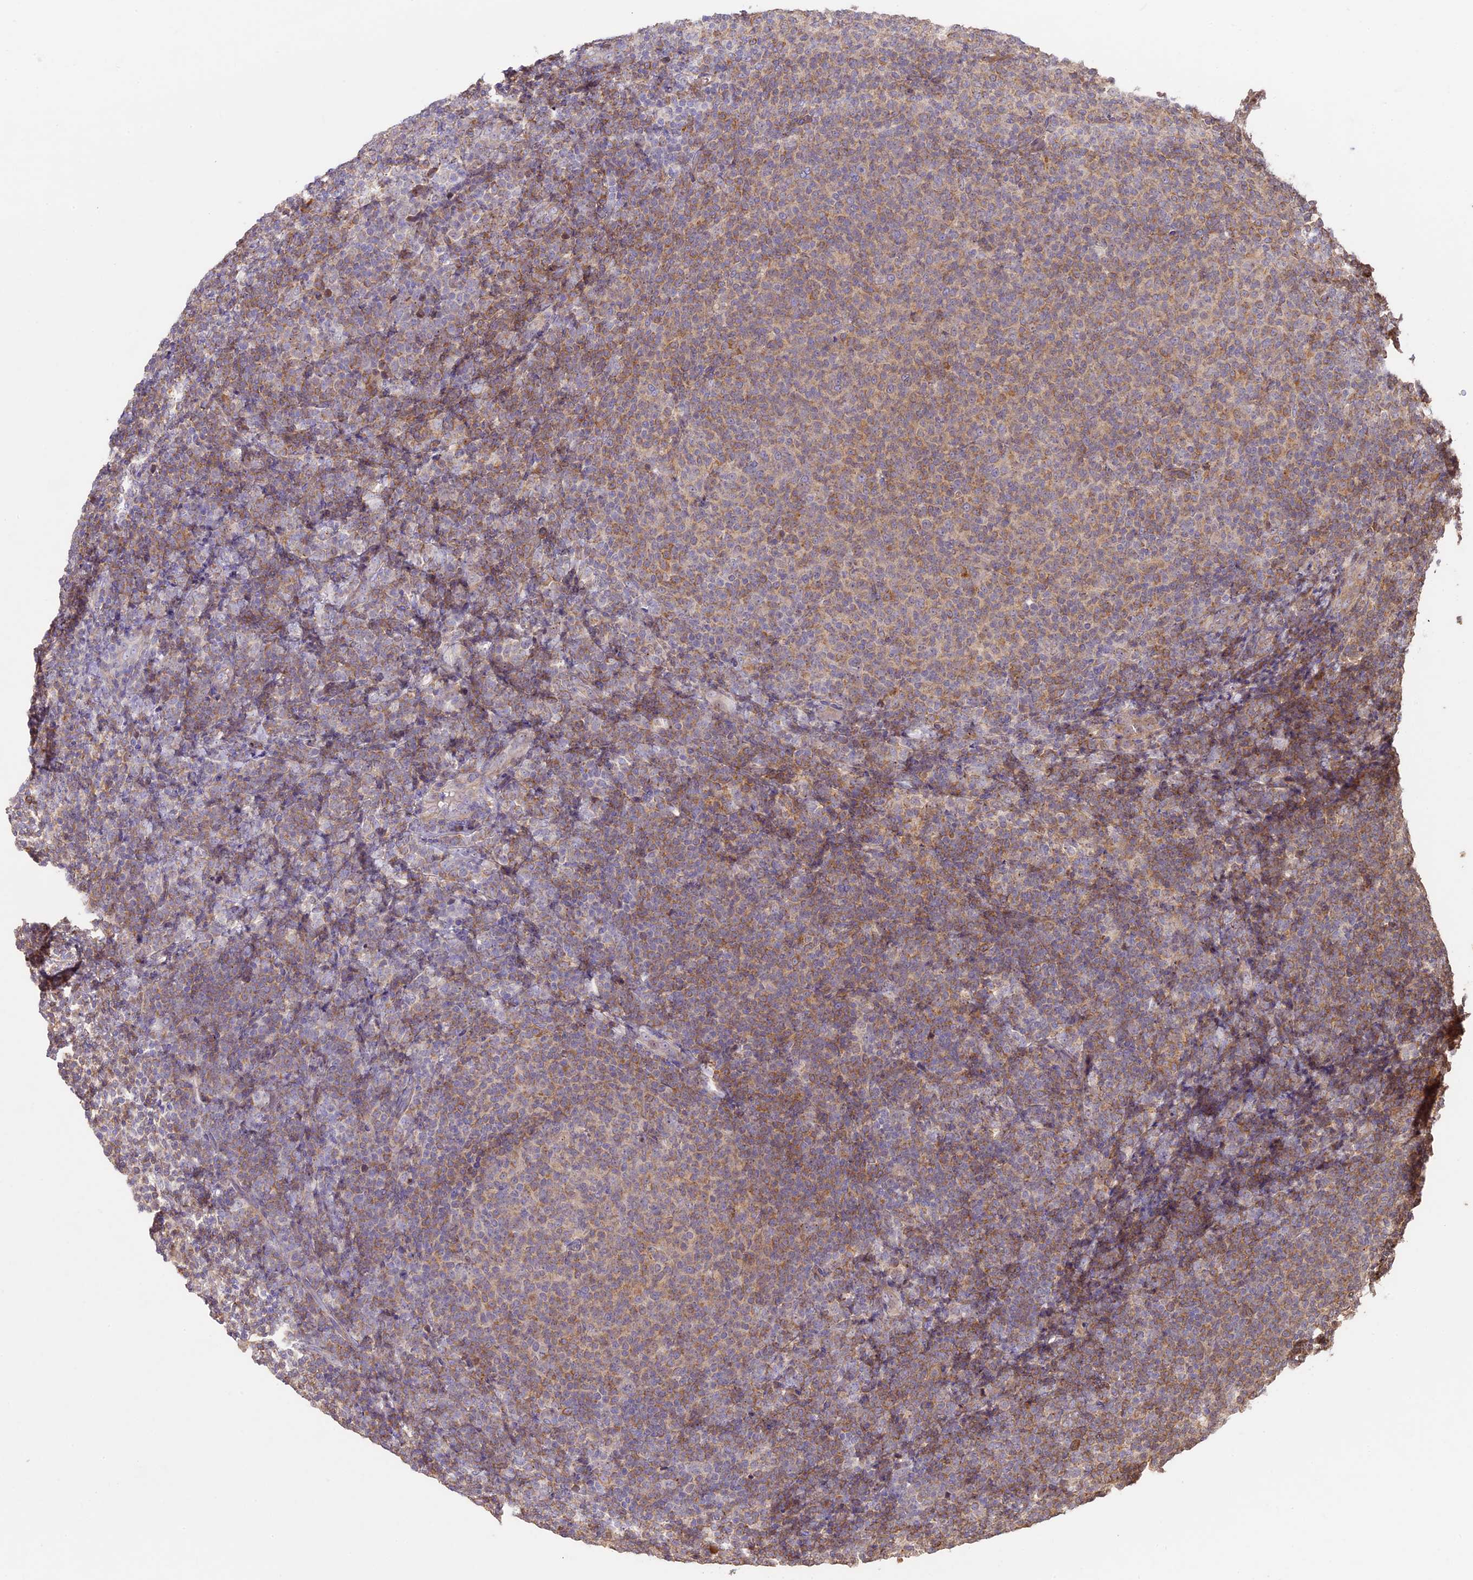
{"staining": {"intensity": "moderate", "quantity": "<25%", "location": "cytoplasmic/membranous"}, "tissue": "lymphoma", "cell_type": "Tumor cells", "image_type": "cancer", "snomed": [{"axis": "morphology", "description": "Malignant lymphoma, non-Hodgkin's type, Low grade"}, {"axis": "topography", "description": "Lymph node"}], "caption": "Human malignant lymphoma, non-Hodgkin's type (low-grade) stained with a brown dye reveals moderate cytoplasmic/membranous positive expression in about <25% of tumor cells.", "gene": "BCAS4", "patient": {"sex": "male", "age": 66}}